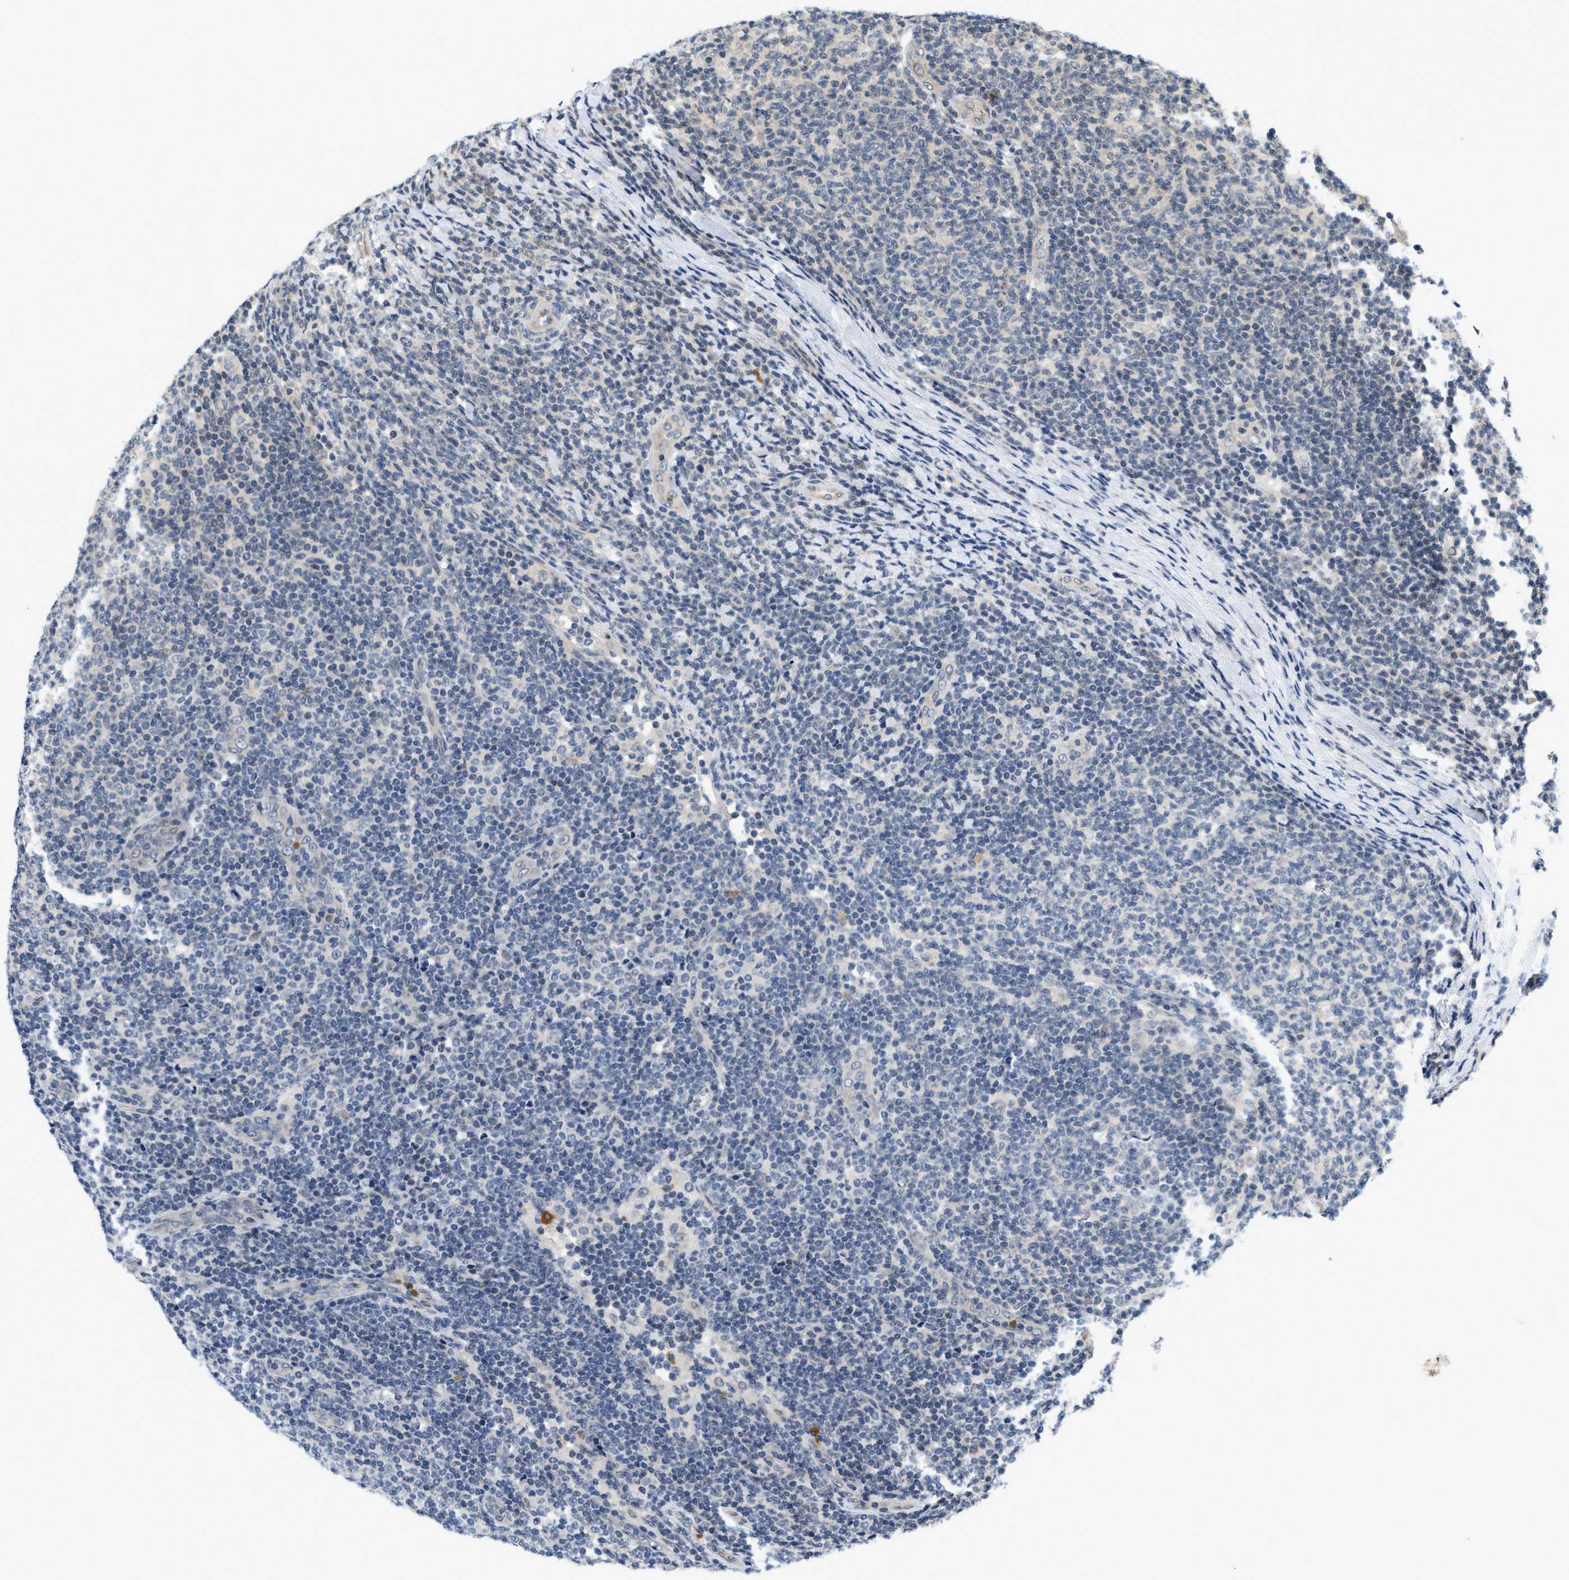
{"staining": {"intensity": "negative", "quantity": "none", "location": "none"}, "tissue": "lymphoma", "cell_type": "Tumor cells", "image_type": "cancer", "snomed": [{"axis": "morphology", "description": "Malignant lymphoma, non-Hodgkin's type, Low grade"}, {"axis": "topography", "description": "Lymph node"}], "caption": "Low-grade malignant lymphoma, non-Hodgkin's type stained for a protein using IHC displays no staining tumor cells.", "gene": "KMT2A", "patient": {"sex": "male", "age": 66}}